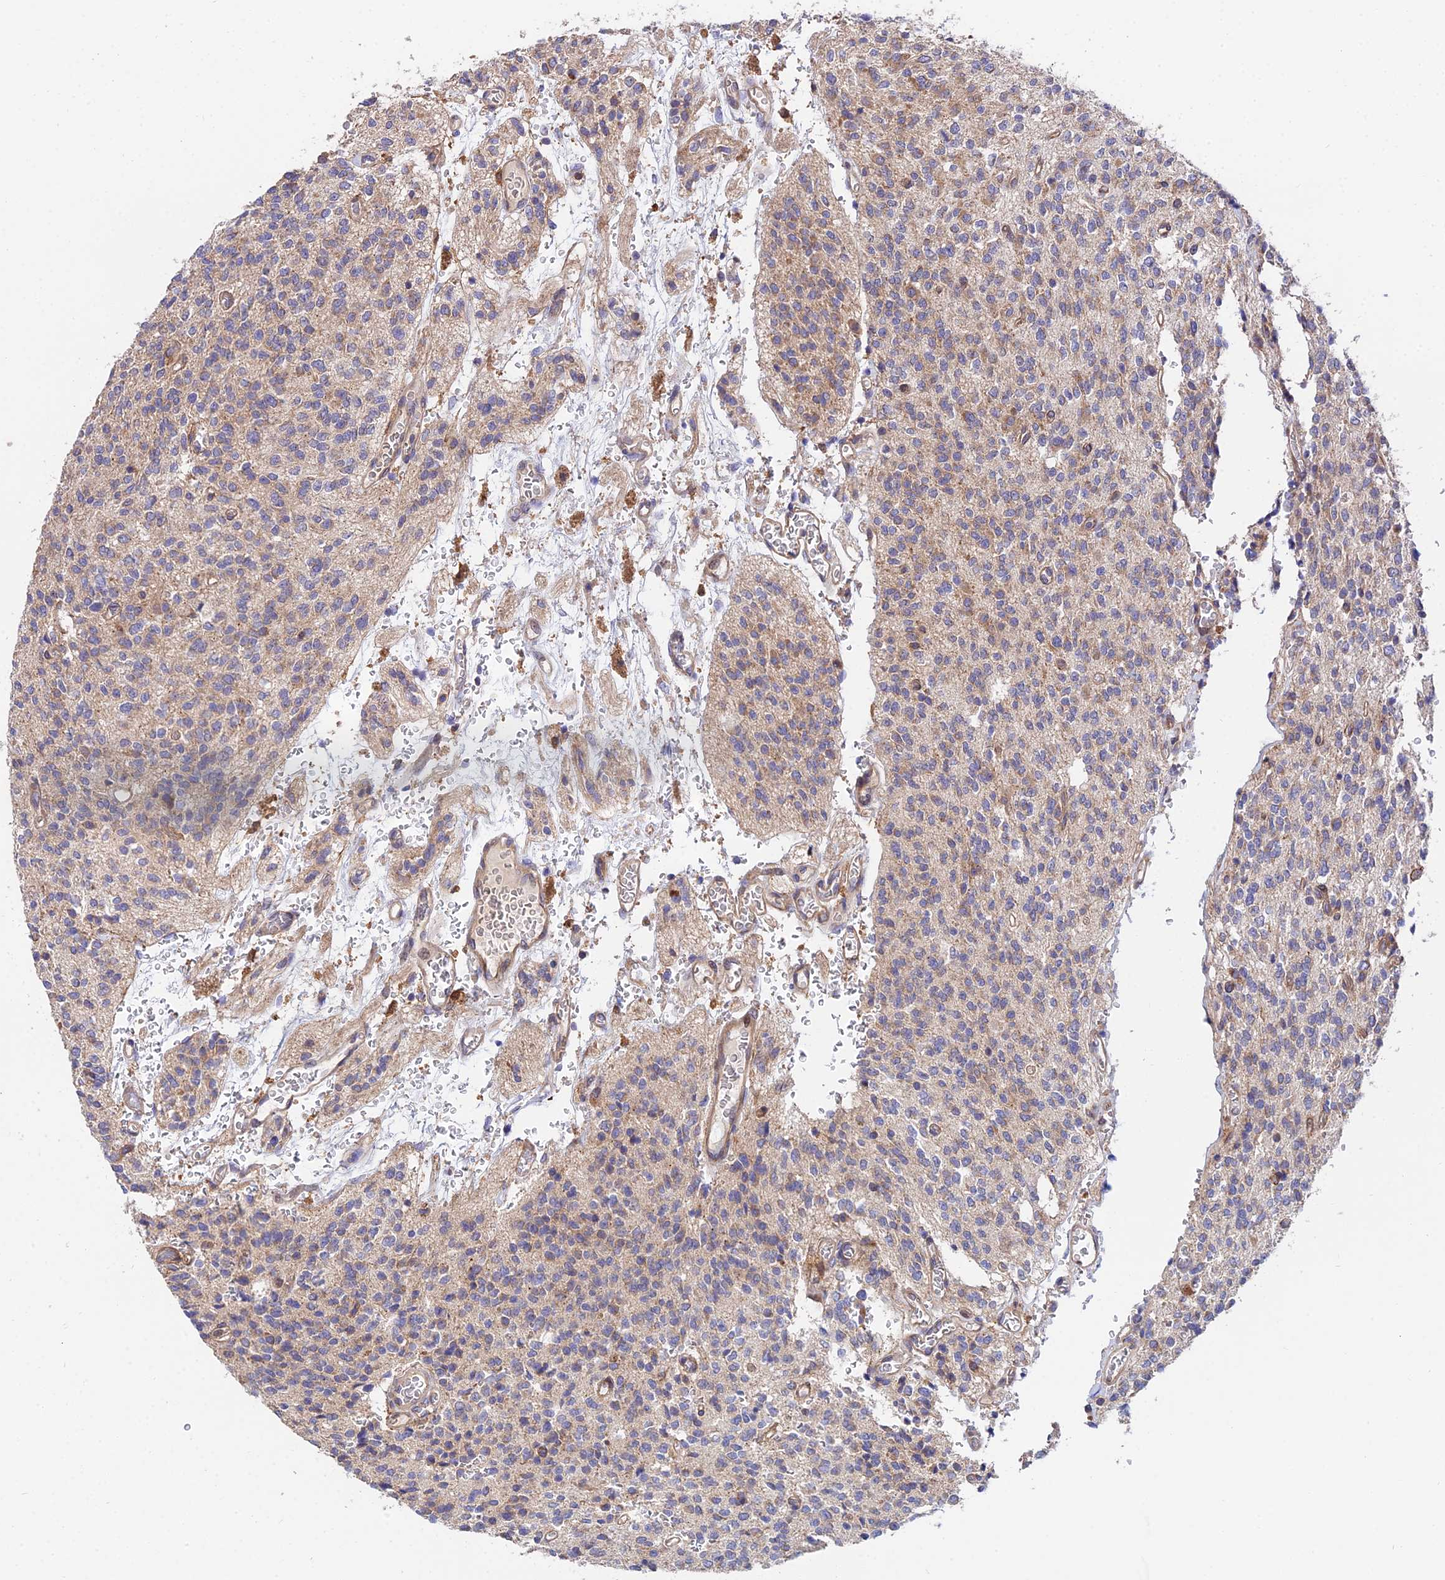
{"staining": {"intensity": "weak", "quantity": "<25%", "location": "cytoplasmic/membranous"}, "tissue": "glioma", "cell_type": "Tumor cells", "image_type": "cancer", "snomed": [{"axis": "morphology", "description": "Glioma, malignant, High grade"}, {"axis": "topography", "description": "Brain"}], "caption": "Immunohistochemistry image of human malignant glioma (high-grade) stained for a protein (brown), which reveals no expression in tumor cells.", "gene": "CDC37L1", "patient": {"sex": "male", "age": 34}}